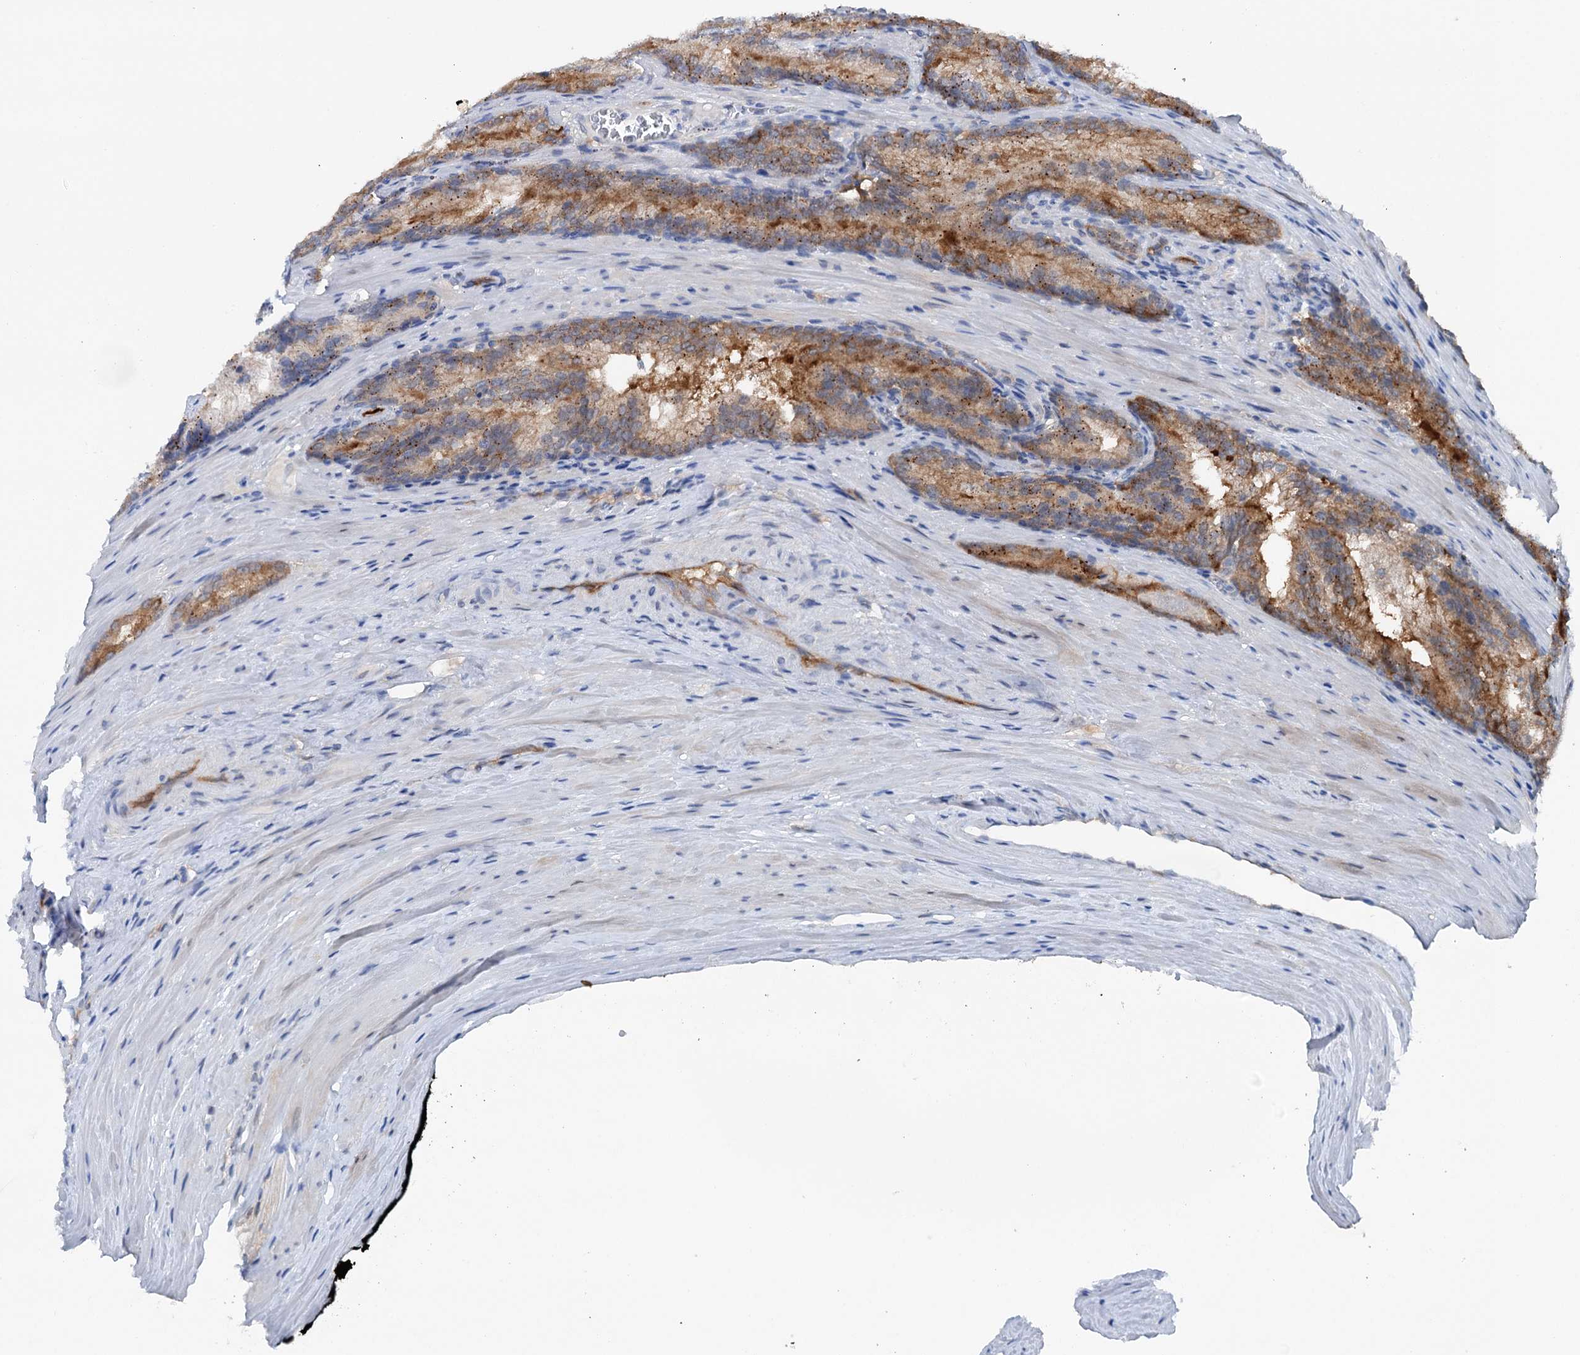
{"staining": {"intensity": "moderate", "quantity": ">75%", "location": "cytoplasmic/membranous"}, "tissue": "prostate cancer", "cell_type": "Tumor cells", "image_type": "cancer", "snomed": [{"axis": "morphology", "description": "Adenocarcinoma, Low grade"}, {"axis": "topography", "description": "Prostate"}], "caption": "Prostate cancer (low-grade adenocarcinoma) was stained to show a protein in brown. There is medium levels of moderate cytoplasmic/membranous staining in approximately >75% of tumor cells.", "gene": "SHROOM1", "patient": {"sex": "male", "age": 54}}